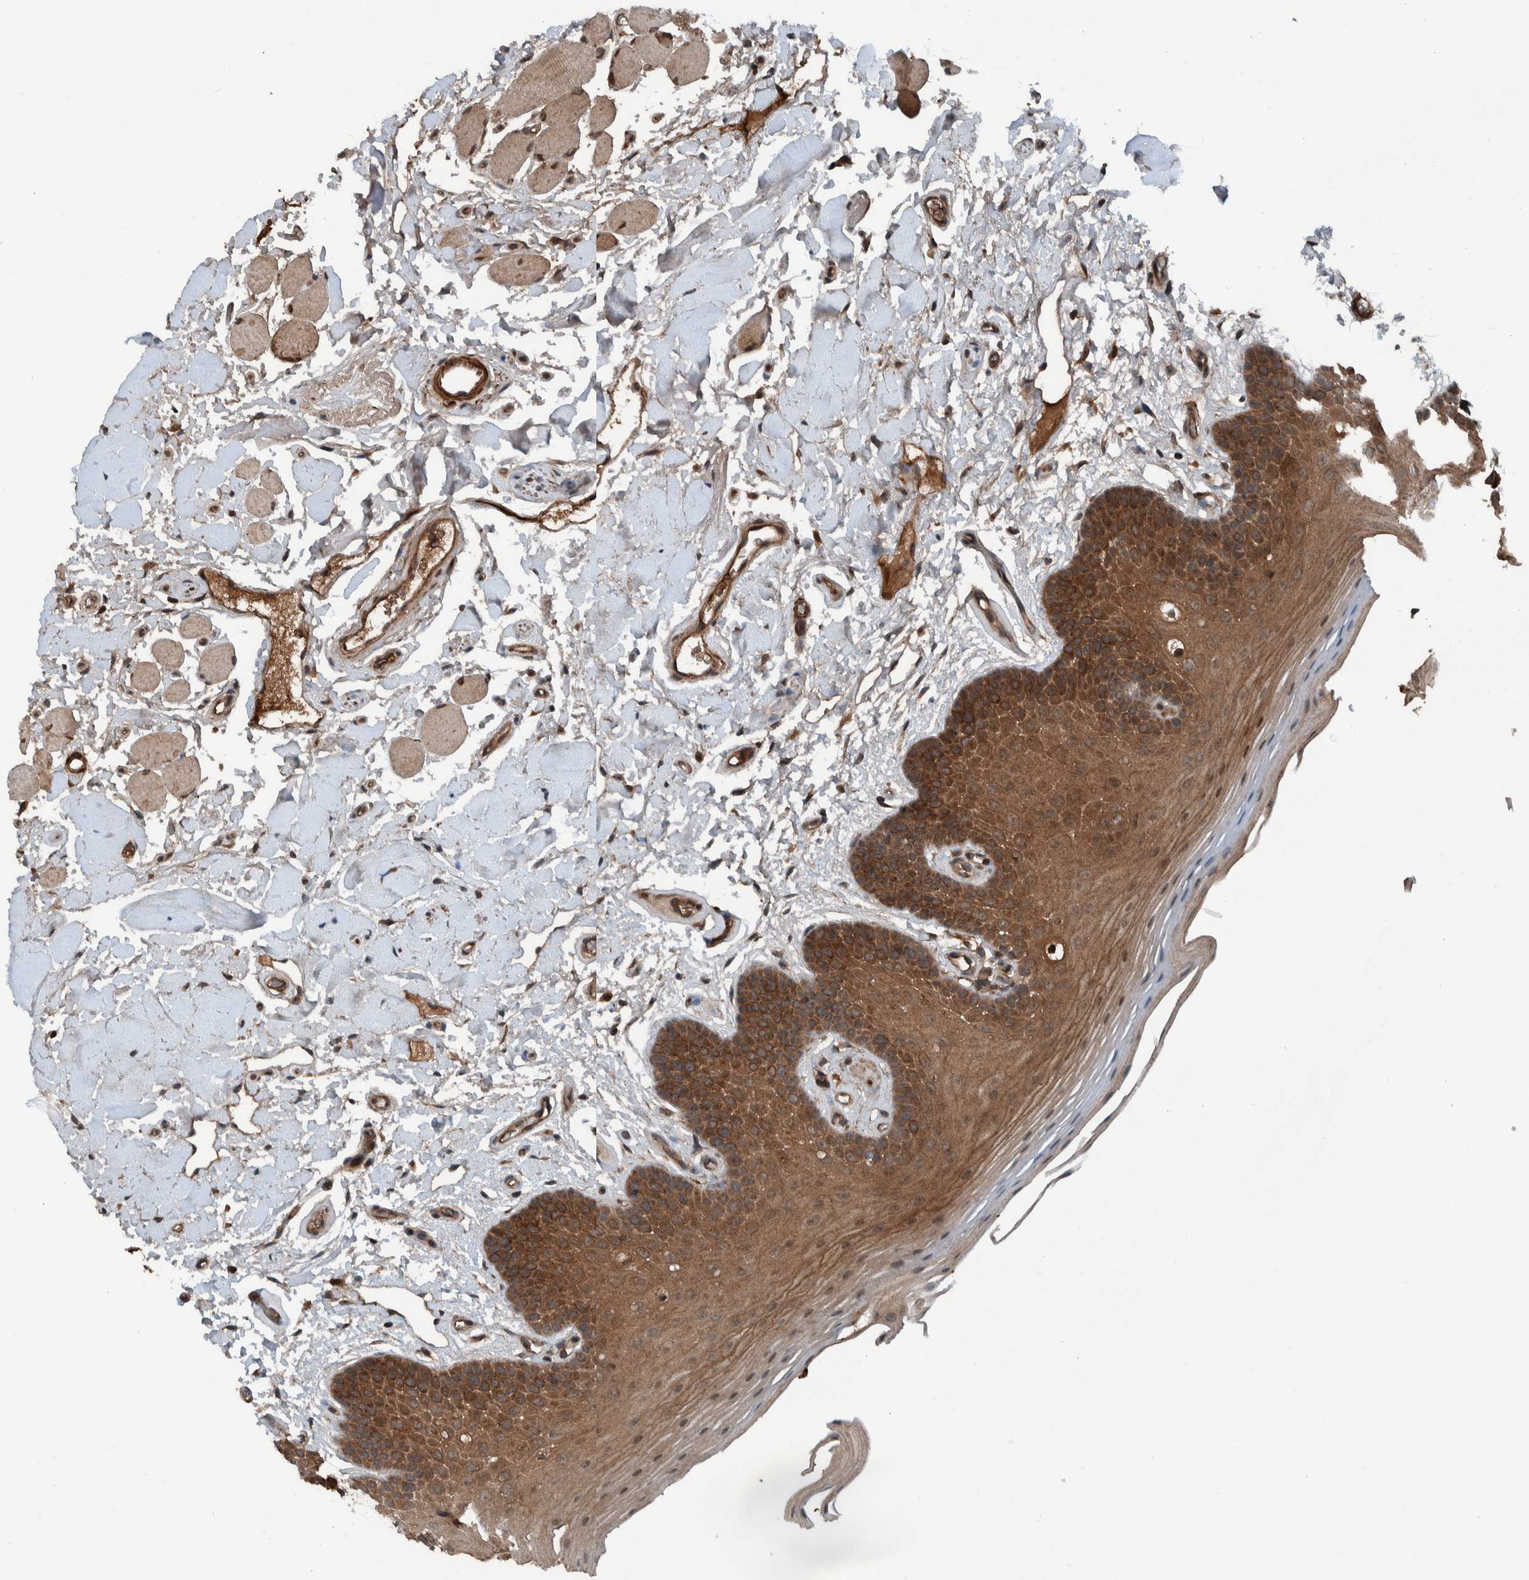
{"staining": {"intensity": "moderate", "quantity": ">75%", "location": "cytoplasmic/membranous"}, "tissue": "oral mucosa", "cell_type": "Squamous epithelial cells", "image_type": "normal", "snomed": [{"axis": "morphology", "description": "Normal tissue, NOS"}, {"axis": "topography", "description": "Oral tissue"}], "caption": "Immunohistochemistry (DAB (3,3'-diaminobenzidine)) staining of benign human oral mucosa displays moderate cytoplasmic/membranous protein positivity in approximately >75% of squamous epithelial cells.", "gene": "CUEDC1", "patient": {"sex": "male", "age": 62}}